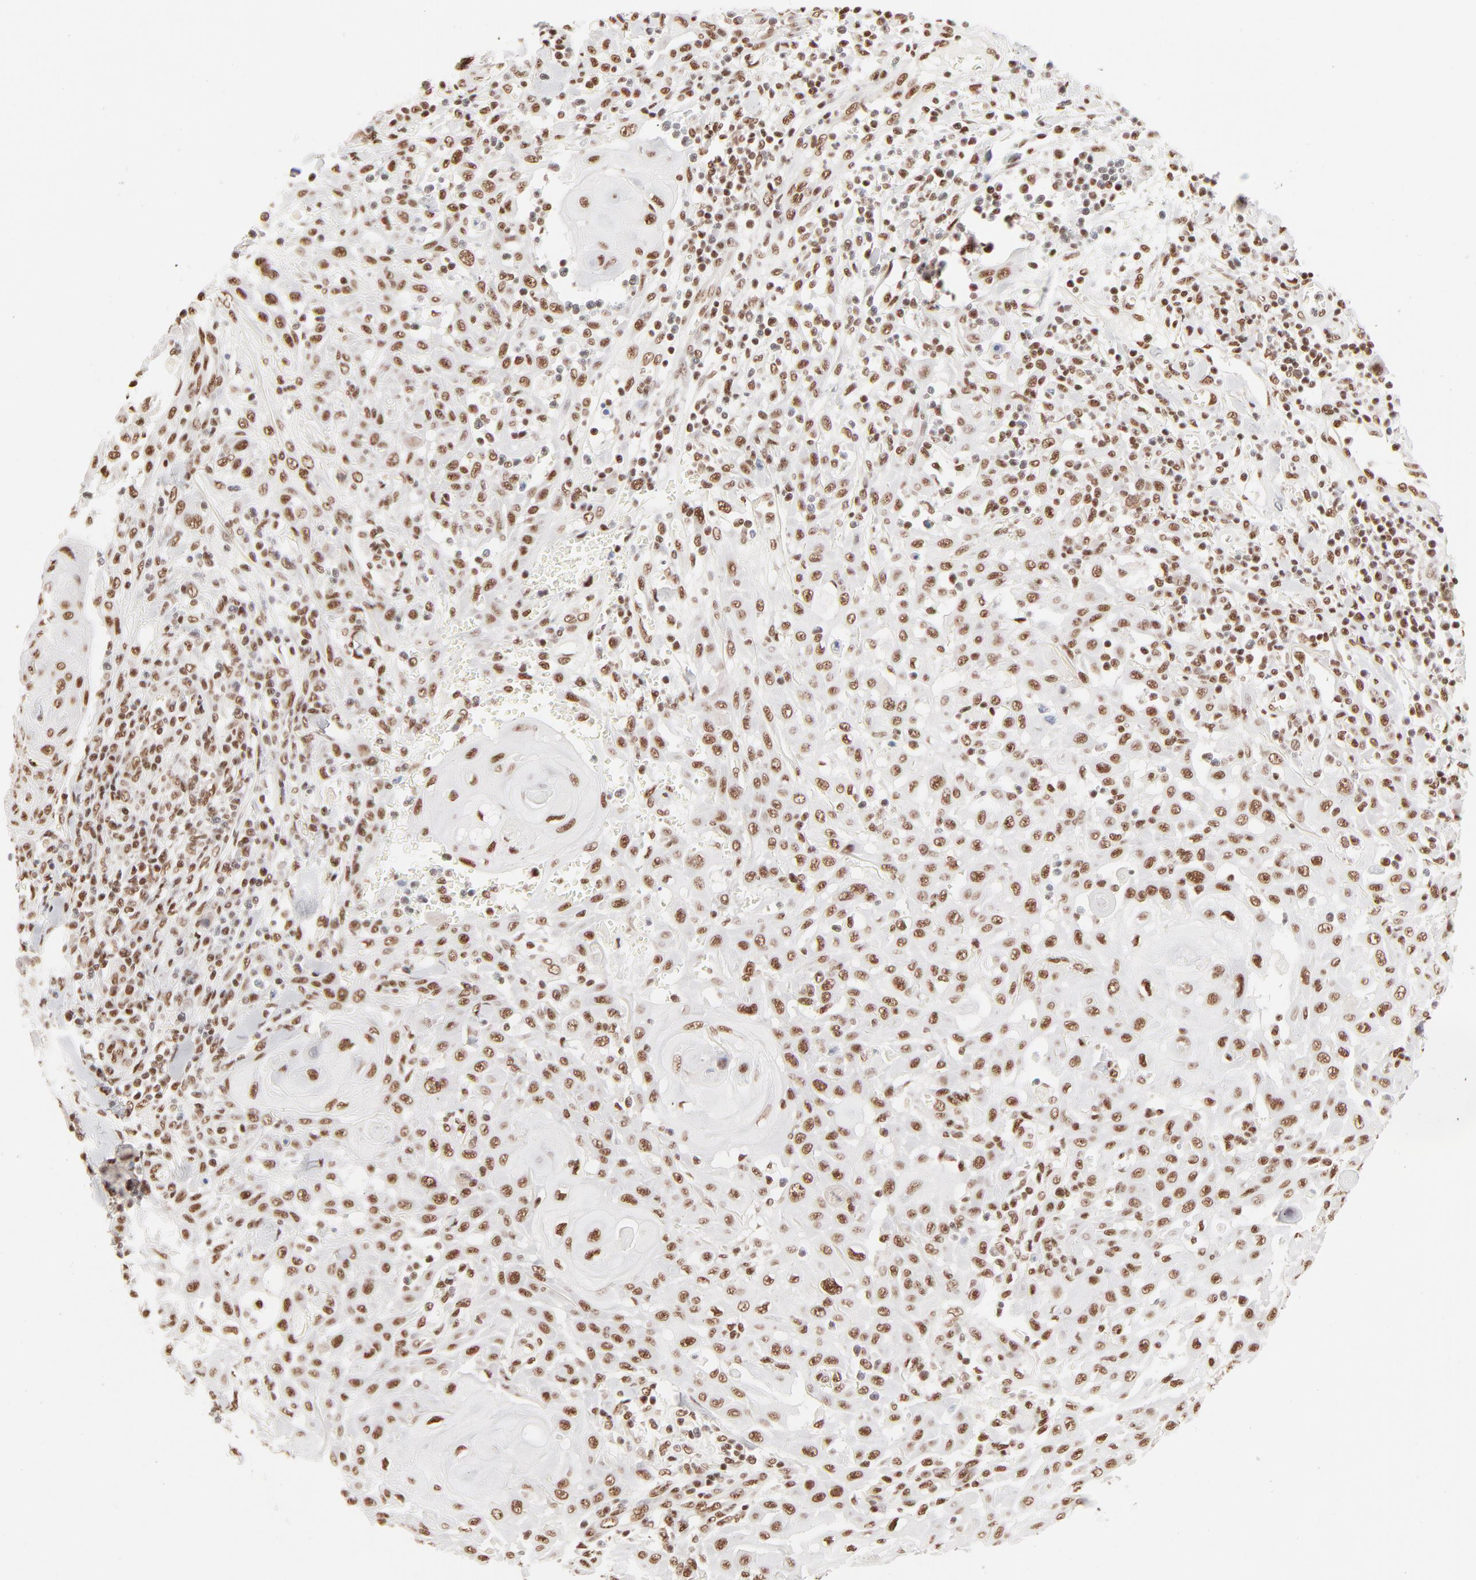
{"staining": {"intensity": "moderate", "quantity": ">75%", "location": "nuclear"}, "tissue": "skin cancer", "cell_type": "Tumor cells", "image_type": "cancer", "snomed": [{"axis": "morphology", "description": "Squamous cell carcinoma, NOS"}, {"axis": "topography", "description": "Skin"}], "caption": "Brown immunohistochemical staining in skin squamous cell carcinoma shows moderate nuclear staining in about >75% of tumor cells.", "gene": "TARDBP", "patient": {"sex": "male", "age": 24}}